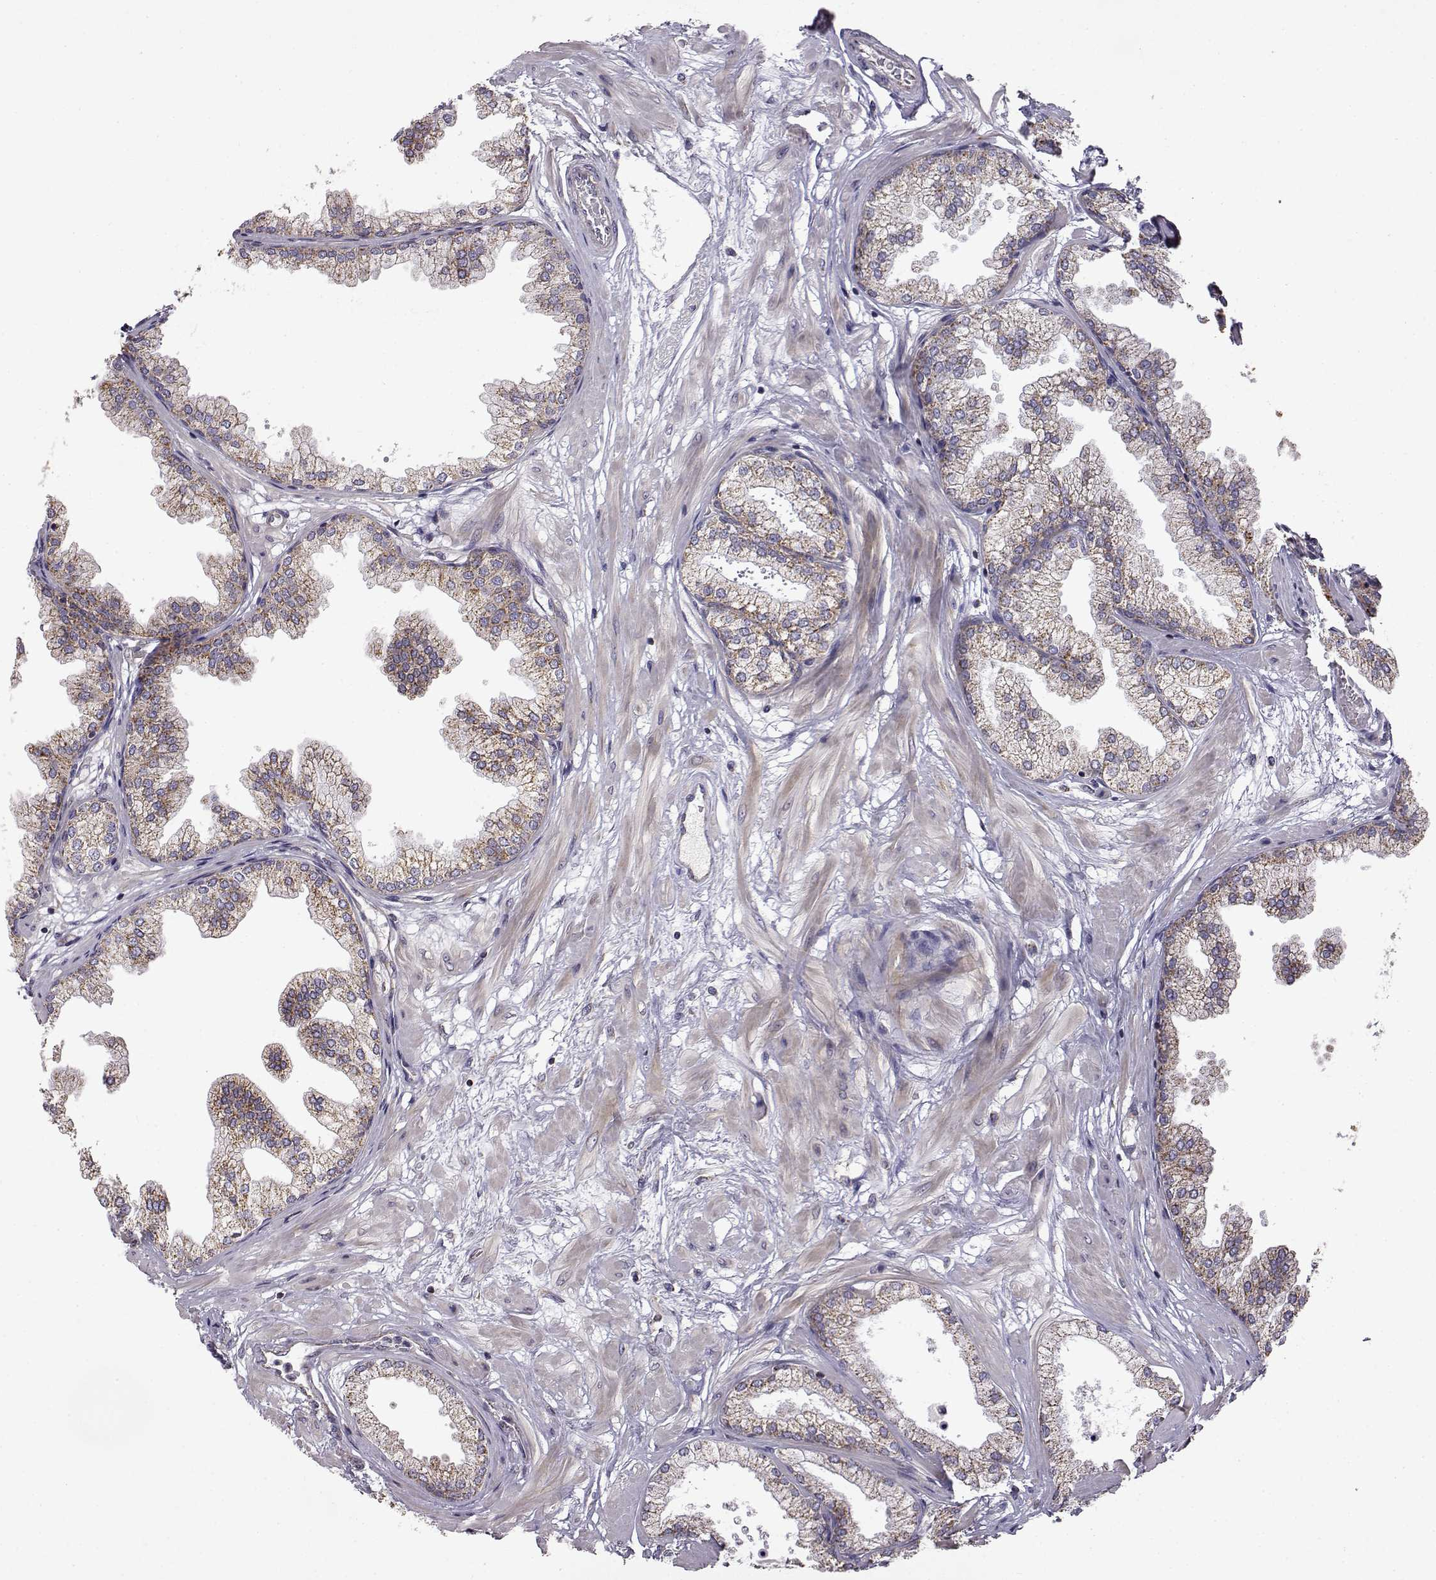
{"staining": {"intensity": "weak", "quantity": "25%-75%", "location": "cytoplasmic/membranous"}, "tissue": "prostate", "cell_type": "Glandular cells", "image_type": "normal", "snomed": [{"axis": "morphology", "description": "Normal tissue, NOS"}, {"axis": "topography", "description": "Prostate"}], "caption": "Immunohistochemistry (IHC) micrograph of normal prostate: prostate stained using immunohistochemistry (IHC) reveals low levels of weak protein expression localized specifically in the cytoplasmic/membranous of glandular cells, appearing as a cytoplasmic/membranous brown color.", "gene": "DDC", "patient": {"sex": "male", "age": 37}}